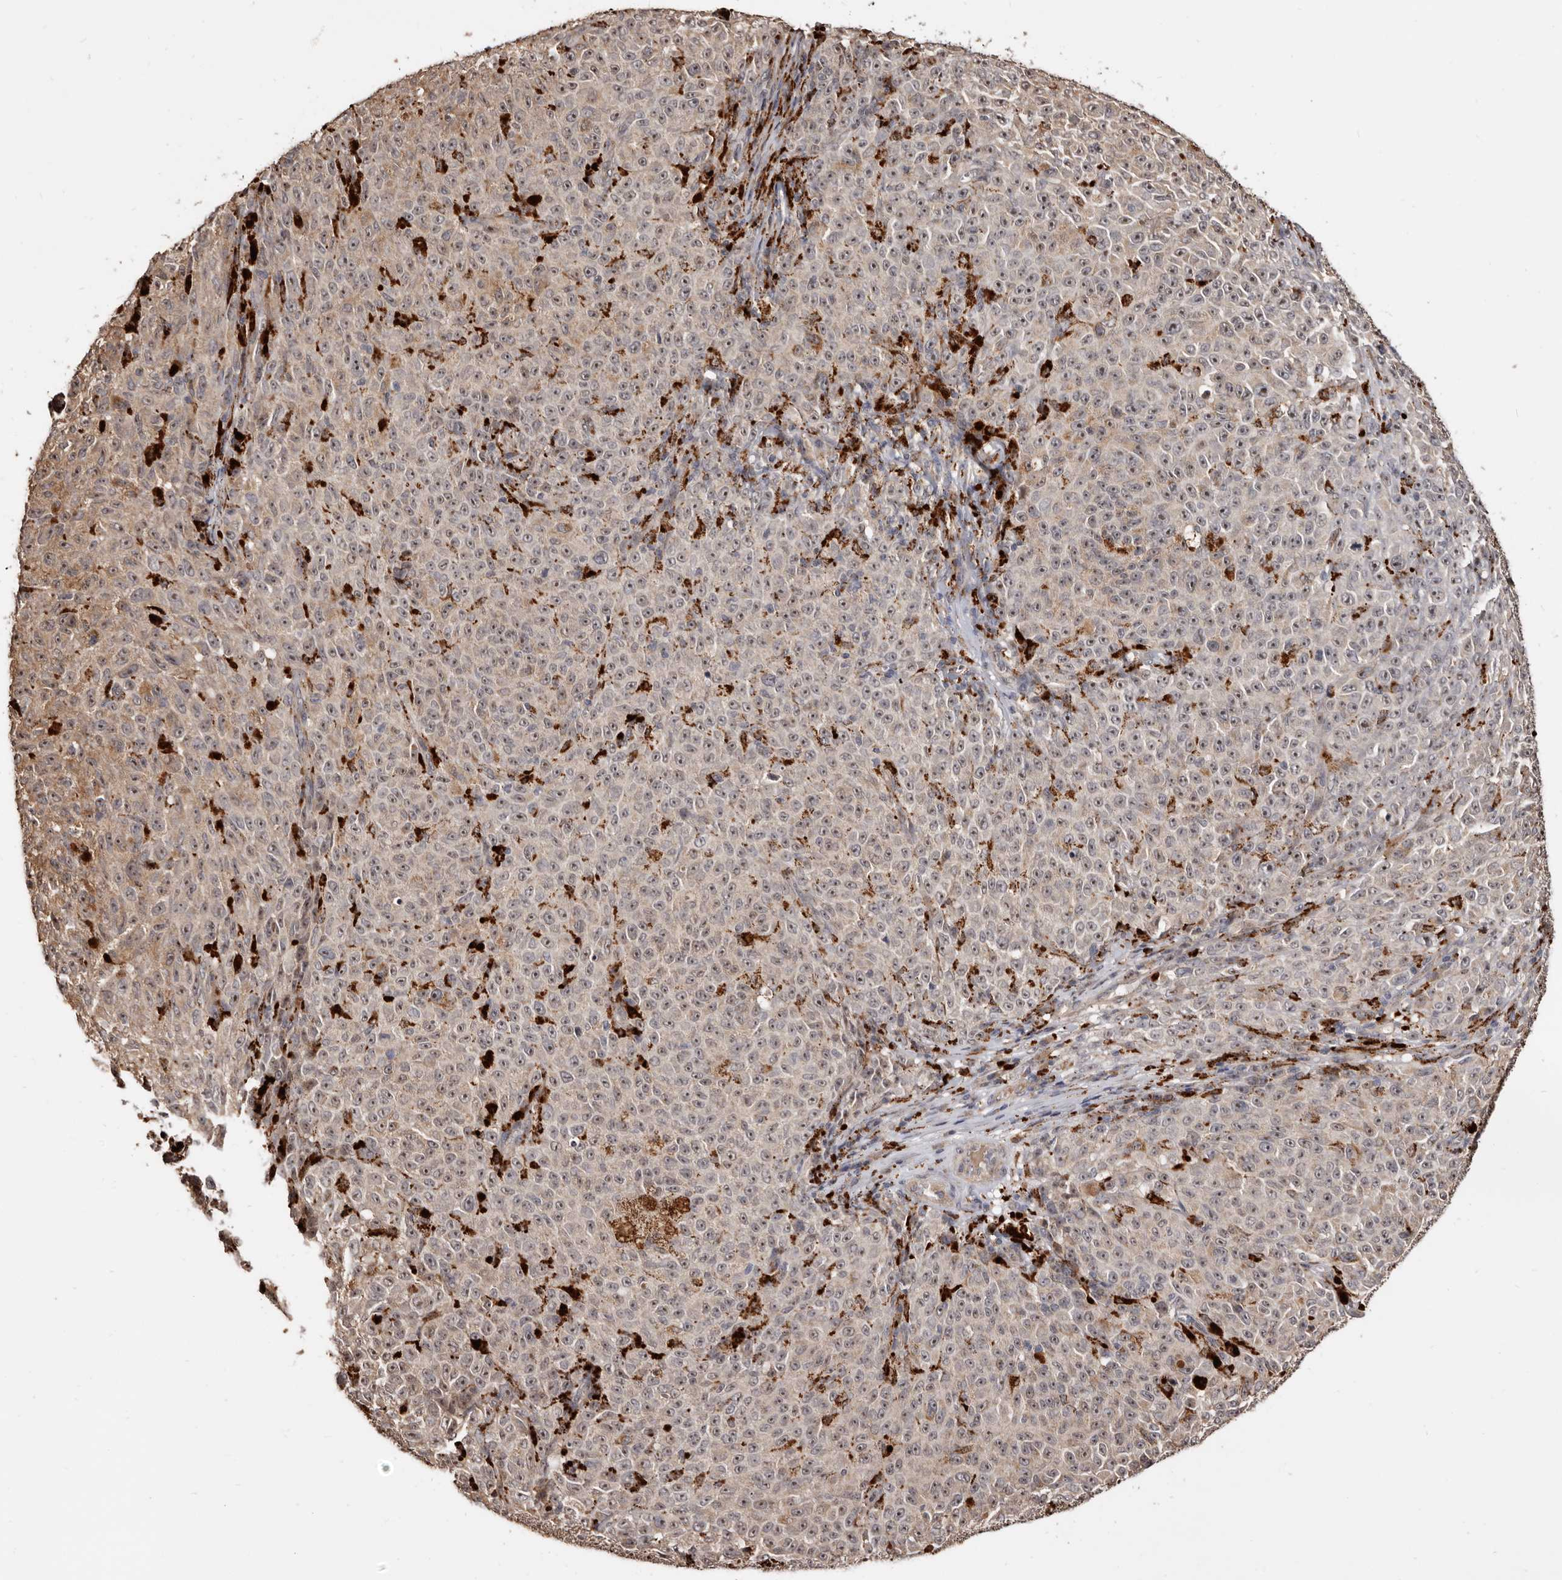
{"staining": {"intensity": "weak", "quantity": "<25%", "location": "cytoplasmic/membranous"}, "tissue": "melanoma", "cell_type": "Tumor cells", "image_type": "cancer", "snomed": [{"axis": "morphology", "description": "Malignant melanoma, NOS"}, {"axis": "topography", "description": "Skin"}], "caption": "Tumor cells show no significant protein positivity in melanoma.", "gene": "AKAP7", "patient": {"sex": "female", "age": 82}}